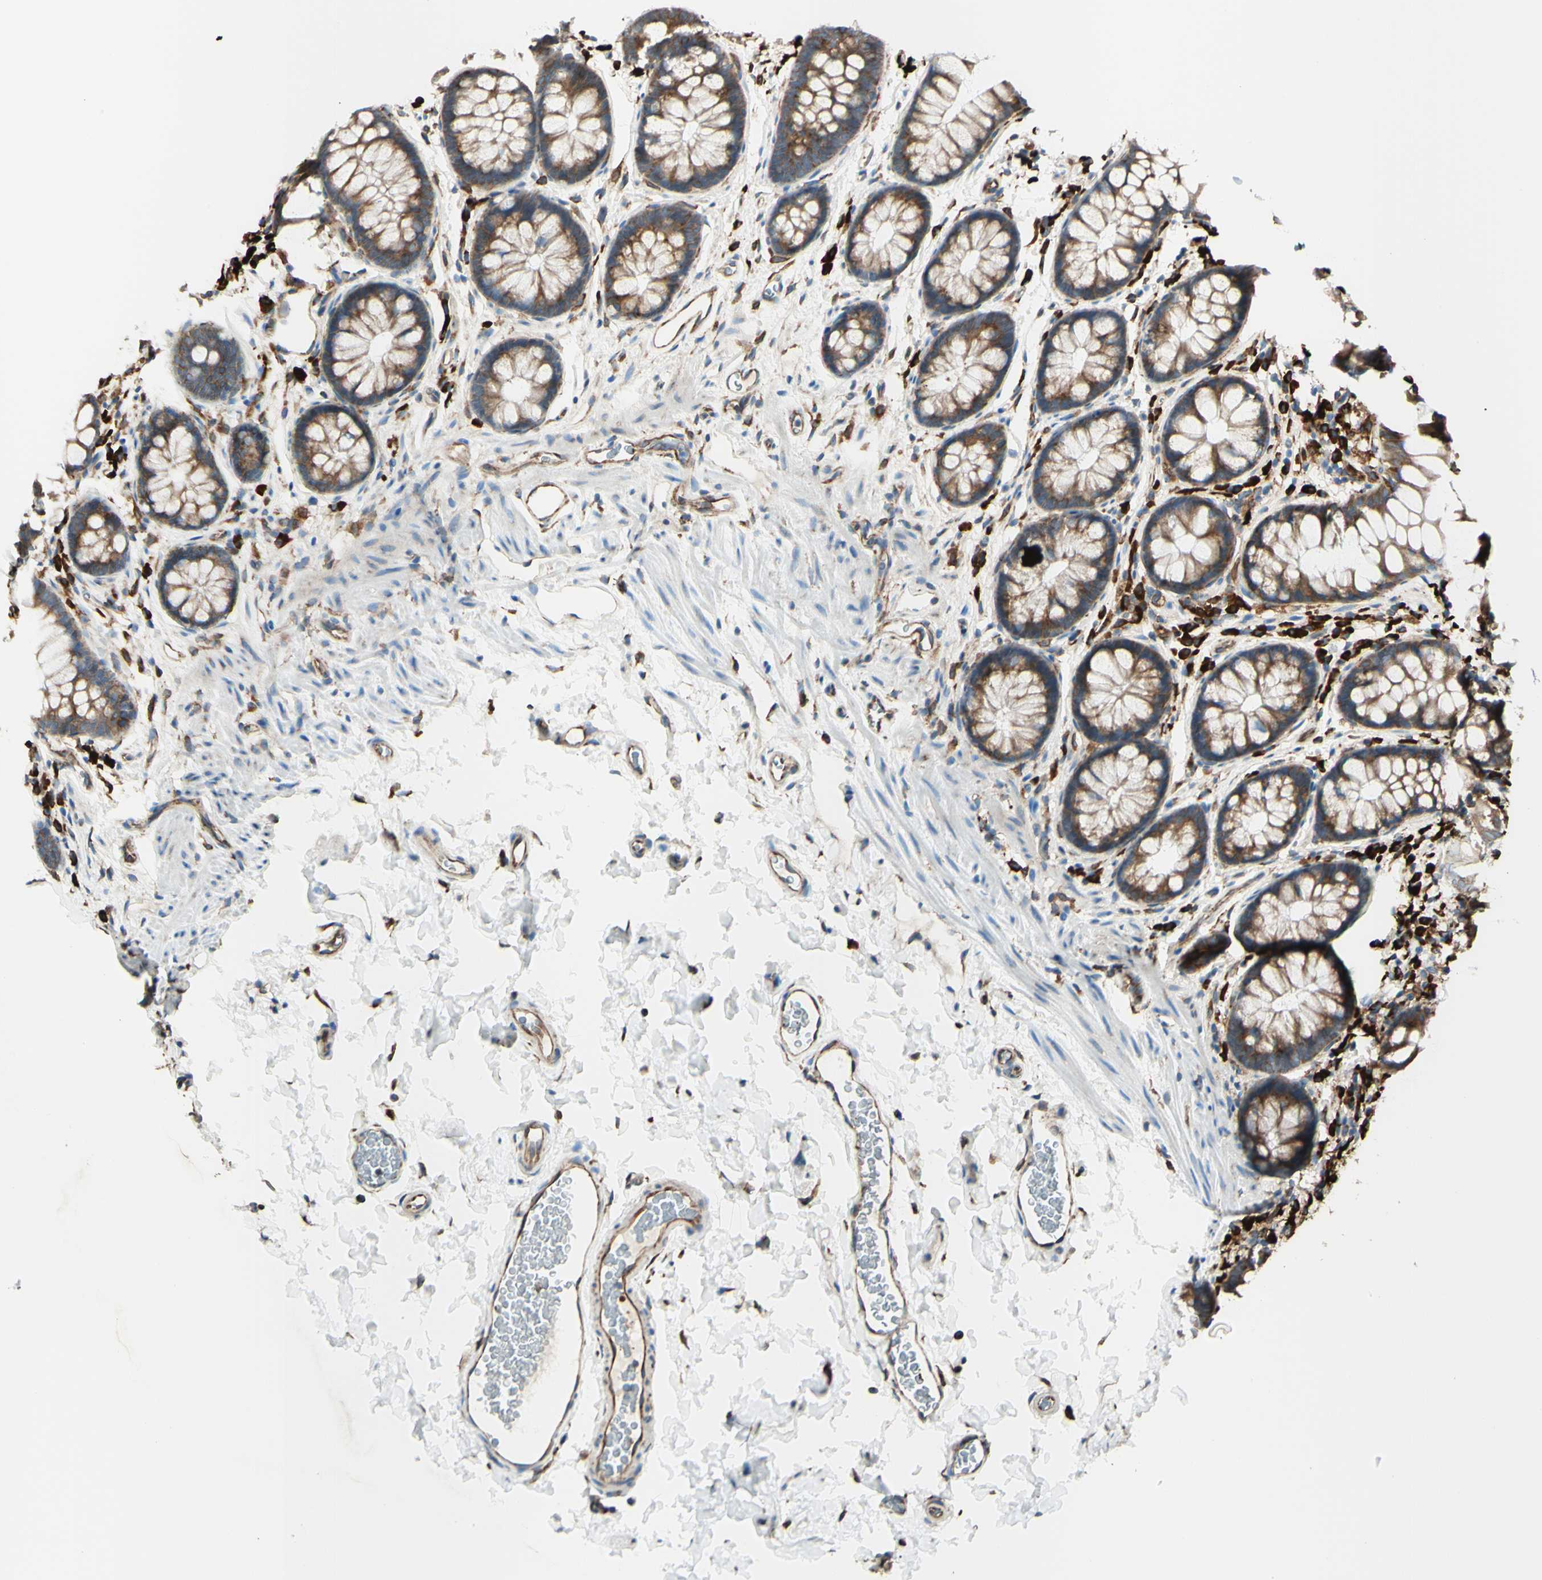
{"staining": {"intensity": "moderate", "quantity": ">75%", "location": "cytoplasmic/membranous"}, "tissue": "colon", "cell_type": "Endothelial cells", "image_type": "normal", "snomed": [{"axis": "morphology", "description": "Normal tissue, NOS"}, {"axis": "topography", "description": "Colon"}], "caption": "The image displays immunohistochemical staining of normal colon. There is moderate cytoplasmic/membranous expression is present in about >75% of endothelial cells.", "gene": "DNAJB11", "patient": {"sex": "female", "age": 80}}